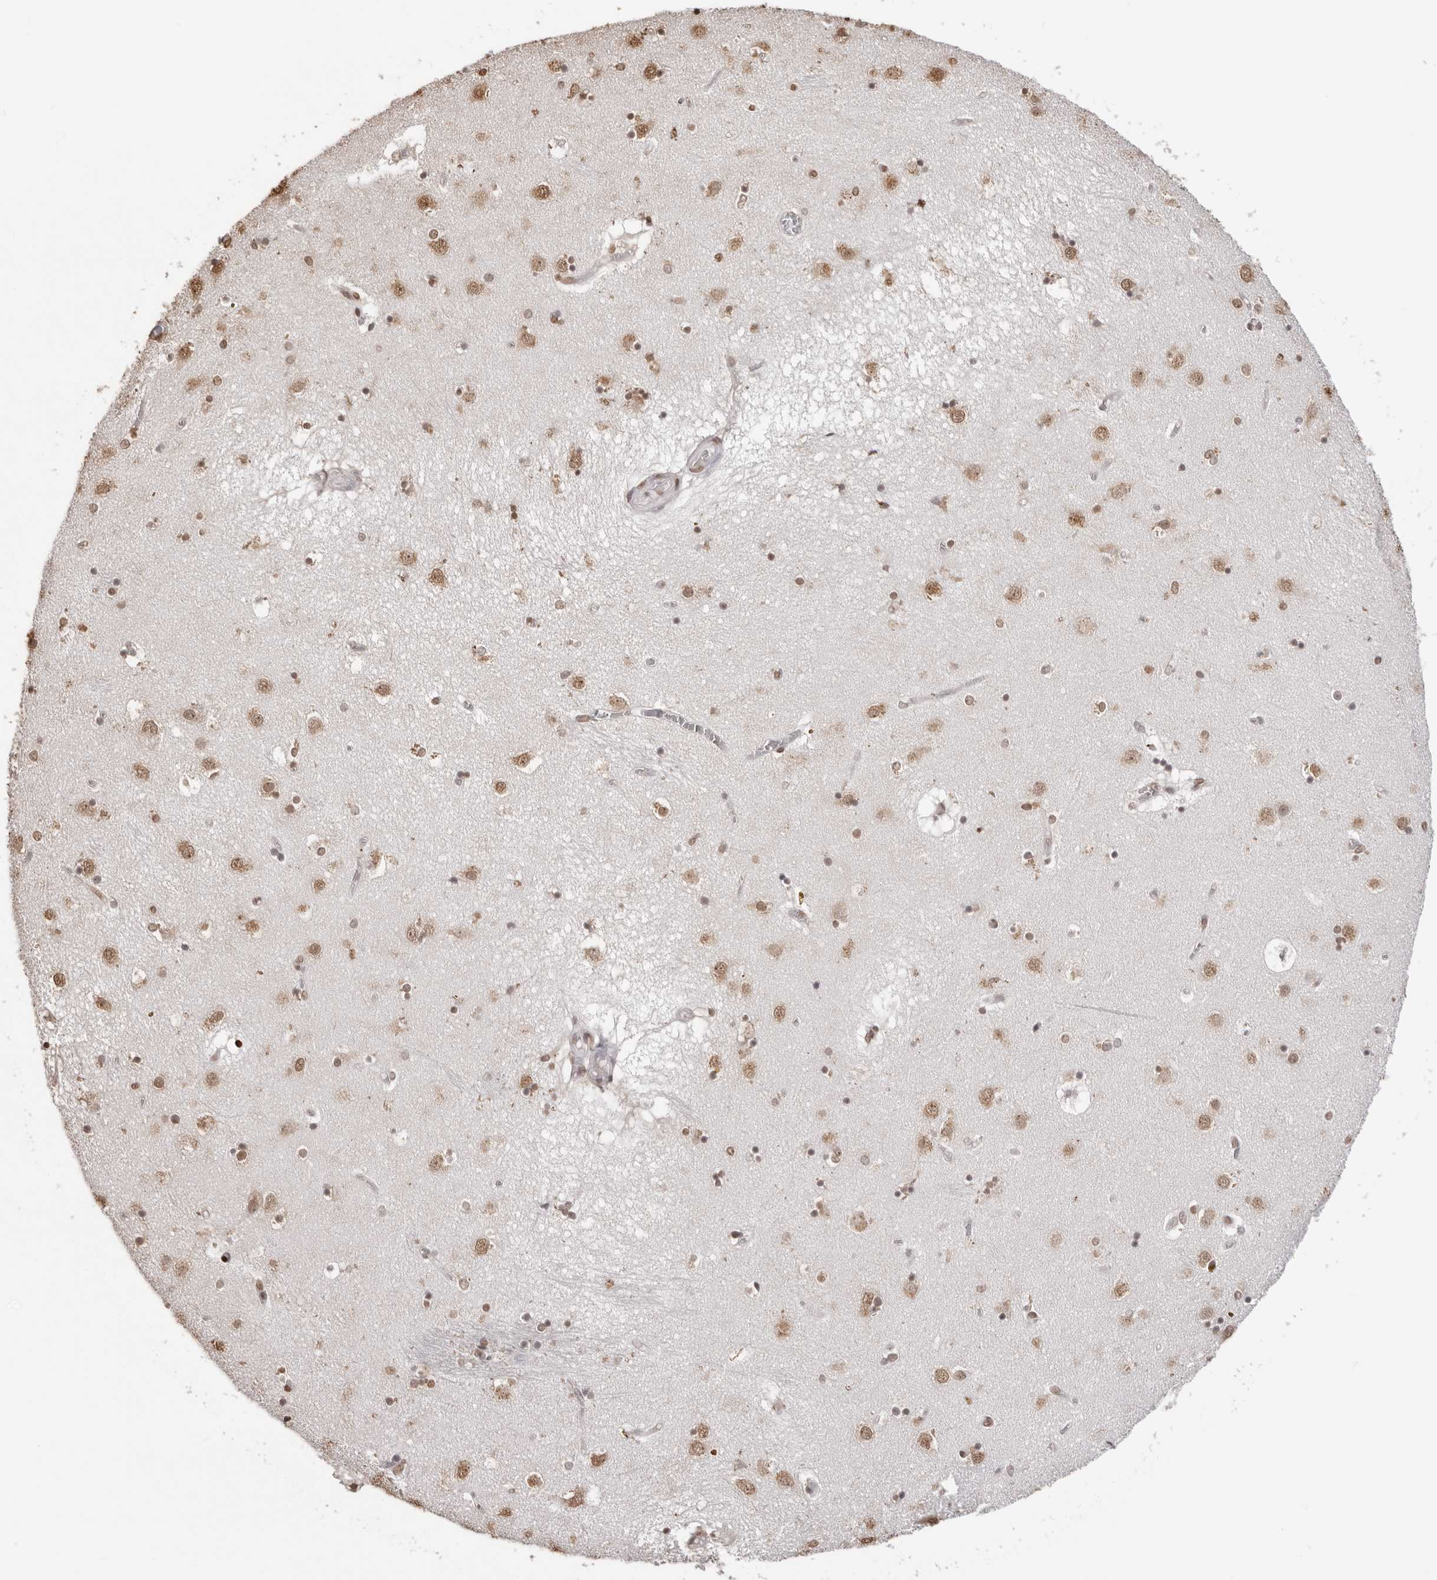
{"staining": {"intensity": "moderate", "quantity": ">75%", "location": "nuclear"}, "tissue": "caudate", "cell_type": "Glial cells", "image_type": "normal", "snomed": [{"axis": "morphology", "description": "Normal tissue, NOS"}, {"axis": "topography", "description": "Lateral ventricle wall"}], "caption": "A medium amount of moderate nuclear expression is present in approximately >75% of glial cells in unremarkable caudate.", "gene": "OLIG3", "patient": {"sex": "male", "age": 70}}